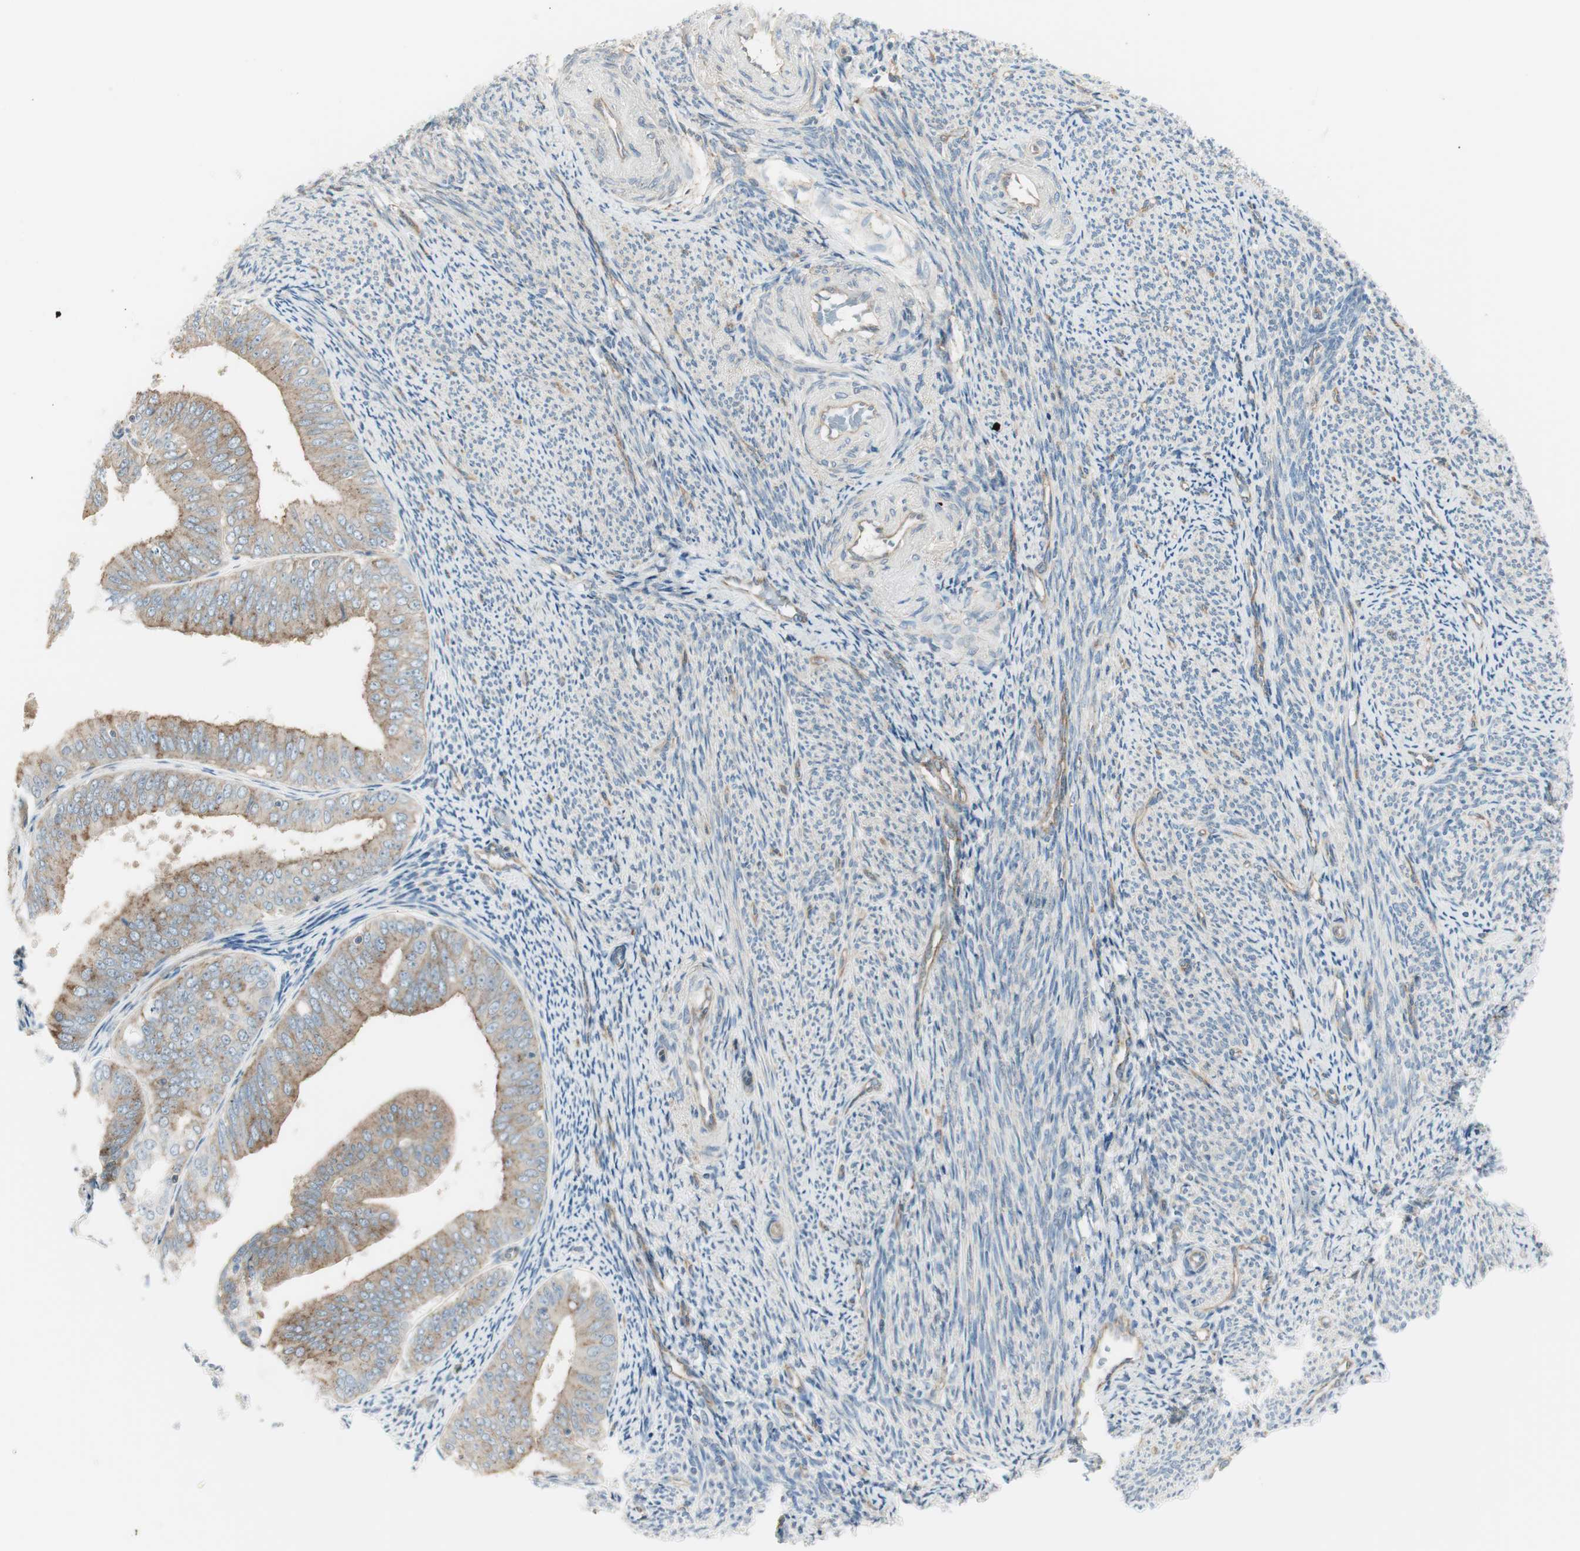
{"staining": {"intensity": "weak", "quantity": ">75%", "location": "cytoplasmic/membranous"}, "tissue": "endometrial cancer", "cell_type": "Tumor cells", "image_type": "cancer", "snomed": [{"axis": "morphology", "description": "Adenocarcinoma, NOS"}, {"axis": "topography", "description": "Endometrium"}], "caption": "DAB immunohistochemical staining of endometrial adenocarcinoma displays weak cytoplasmic/membranous protein positivity in approximately >75% of tumor cells. The staining is performed using DAB brown chromogen to label protein expression. The nuclei are counter-stained blue using hematoxylin.", "gene": "AGFG1", "patient": {"sex": "female", "age": 63}}